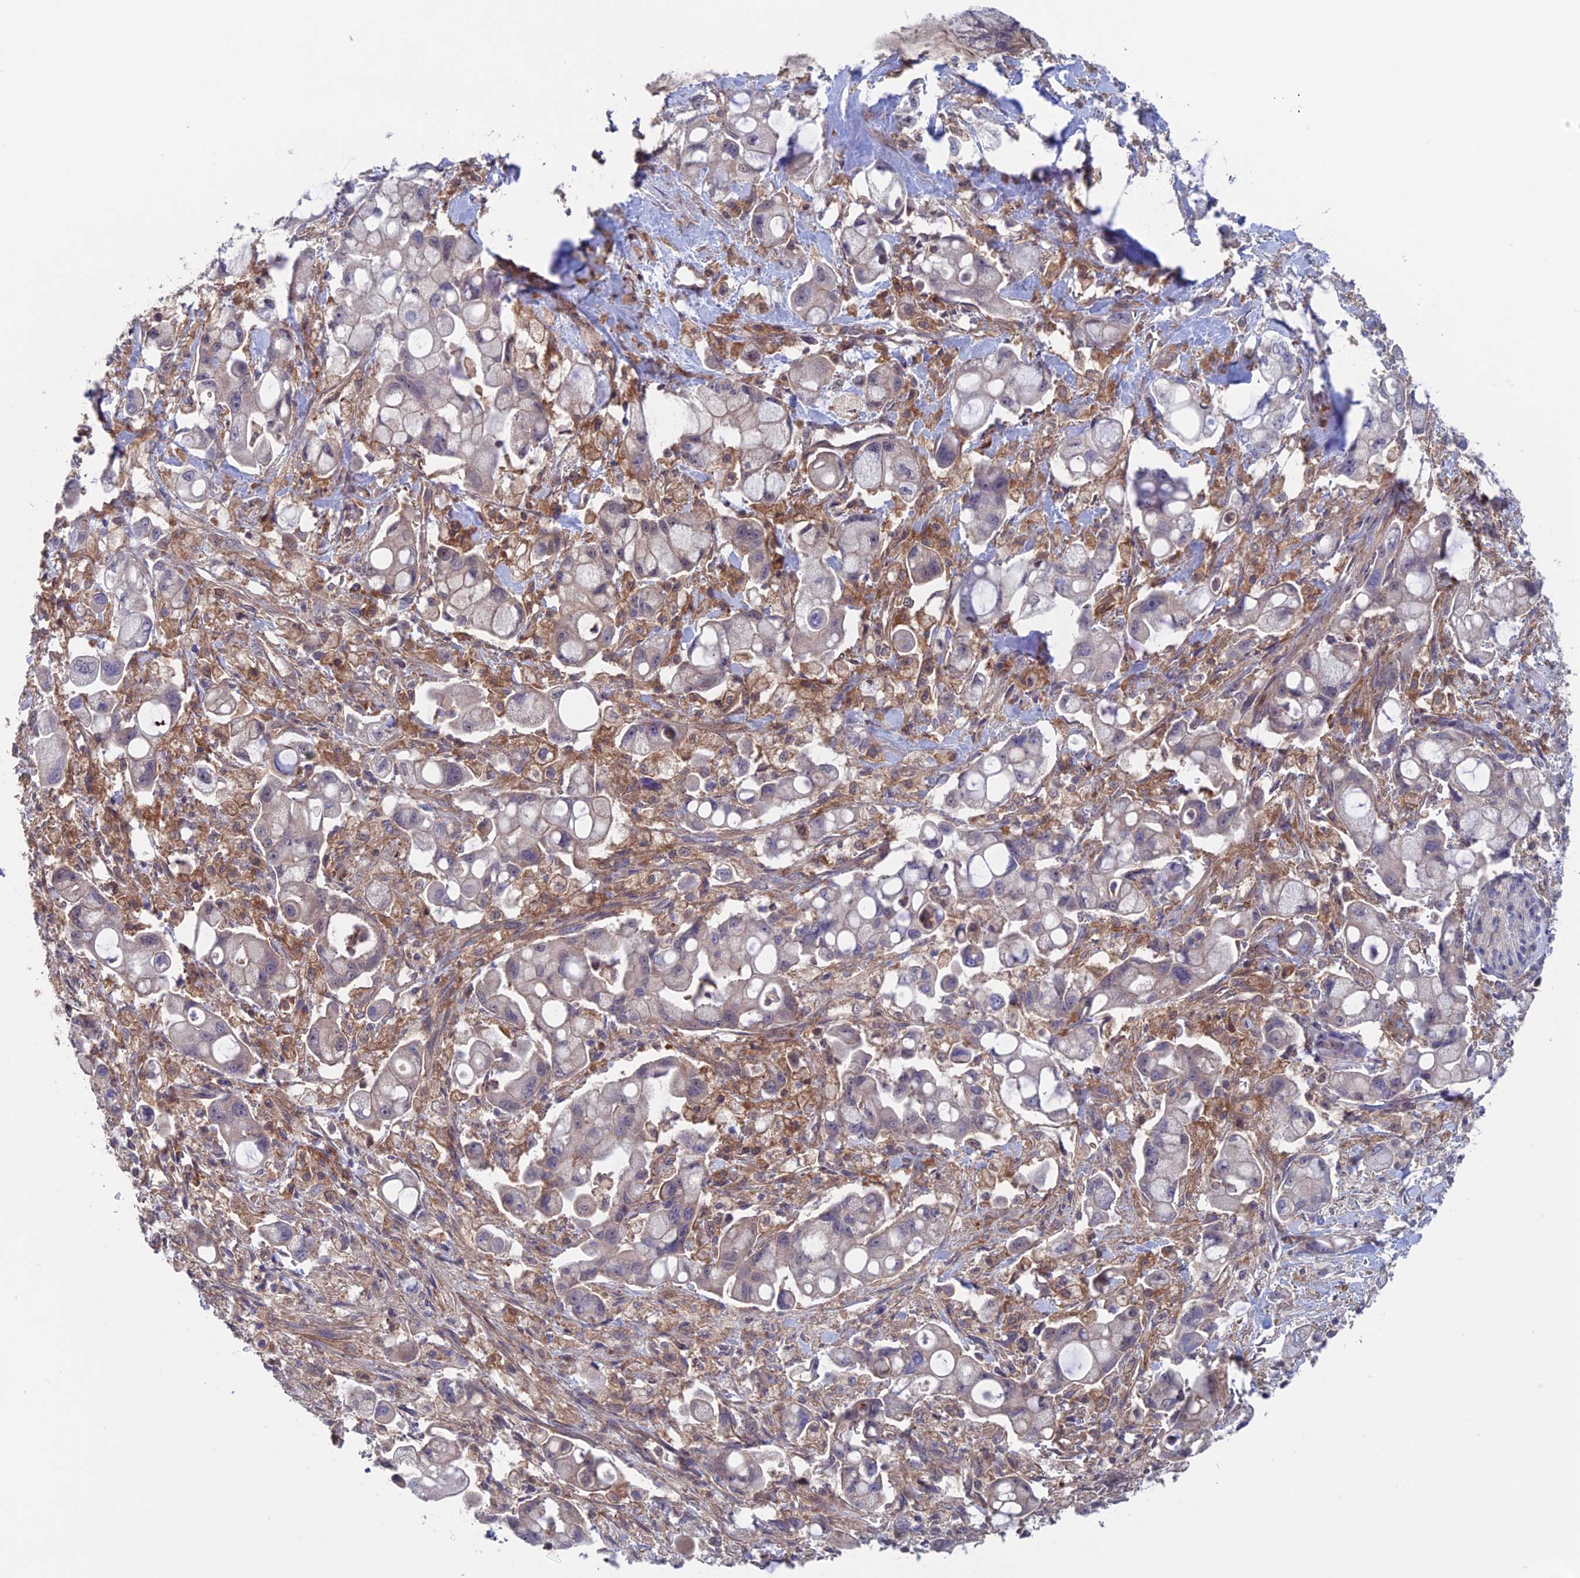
{"staining": {"intensity": "negative", "quantity": "none", "location": "none"}, "tissue": "pancreatic cancer", "cell_type": "Tumor cells", "image_type": "cancer", "snomed": [{"axis": "morphology", "description": "Adenocarcinoma, NOS"}, {"axis": "topography", "description": "Pancreas"}], "caption": "High magnification brightfield microscopy of pancreatic cancer stained with DAB (3,3'-diaminobenzidine) (brown) and counterstained with hematoxylin (blue): tumor cells show no significant staining.", "gene": "NUDT16L1", "patient": {"sex": "male", "age": 68}}